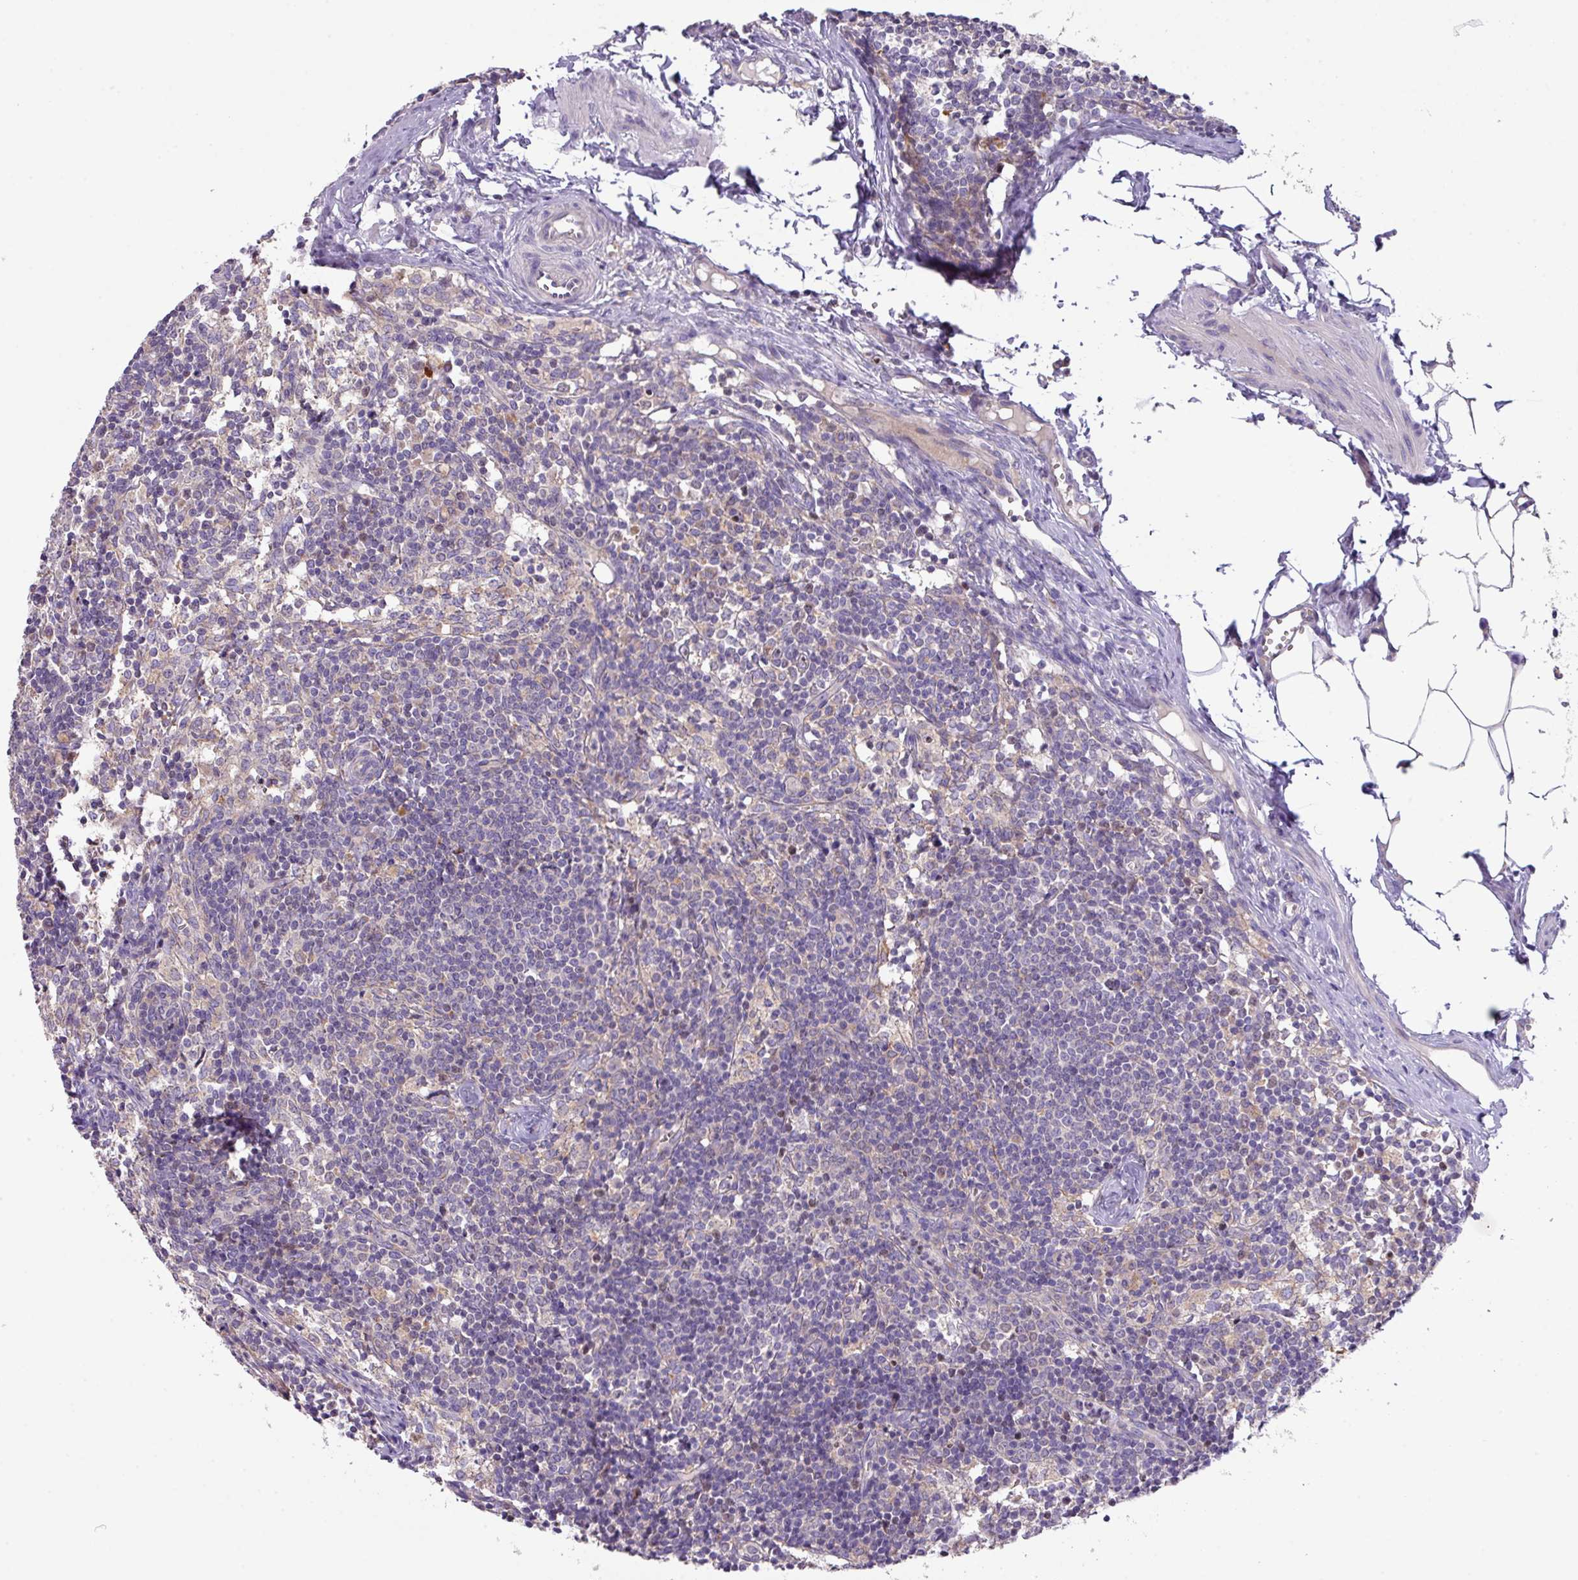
{"staining": {"intensity": "moderate", "quantity": ">75%", "location": "cytoplasmic/membranous,nuclear"}, "tissue": "lymph node", "cell_type": "Germinal center cells", "image_type": "normal", "snomed": [{"axis": "morphology", "description": "Normal tissue, NOS"}, {"axis": "topography", "description": "Lymph node"}], "caption": "This is an image of immunohistochemistry staining of unremarkable lymph node, which shows moderate staining in the cytoplasmic/membranous,nuclear of germinal center cells.", "gene": "ZNF394", "patient": {"sex": "female", "age": 30}}